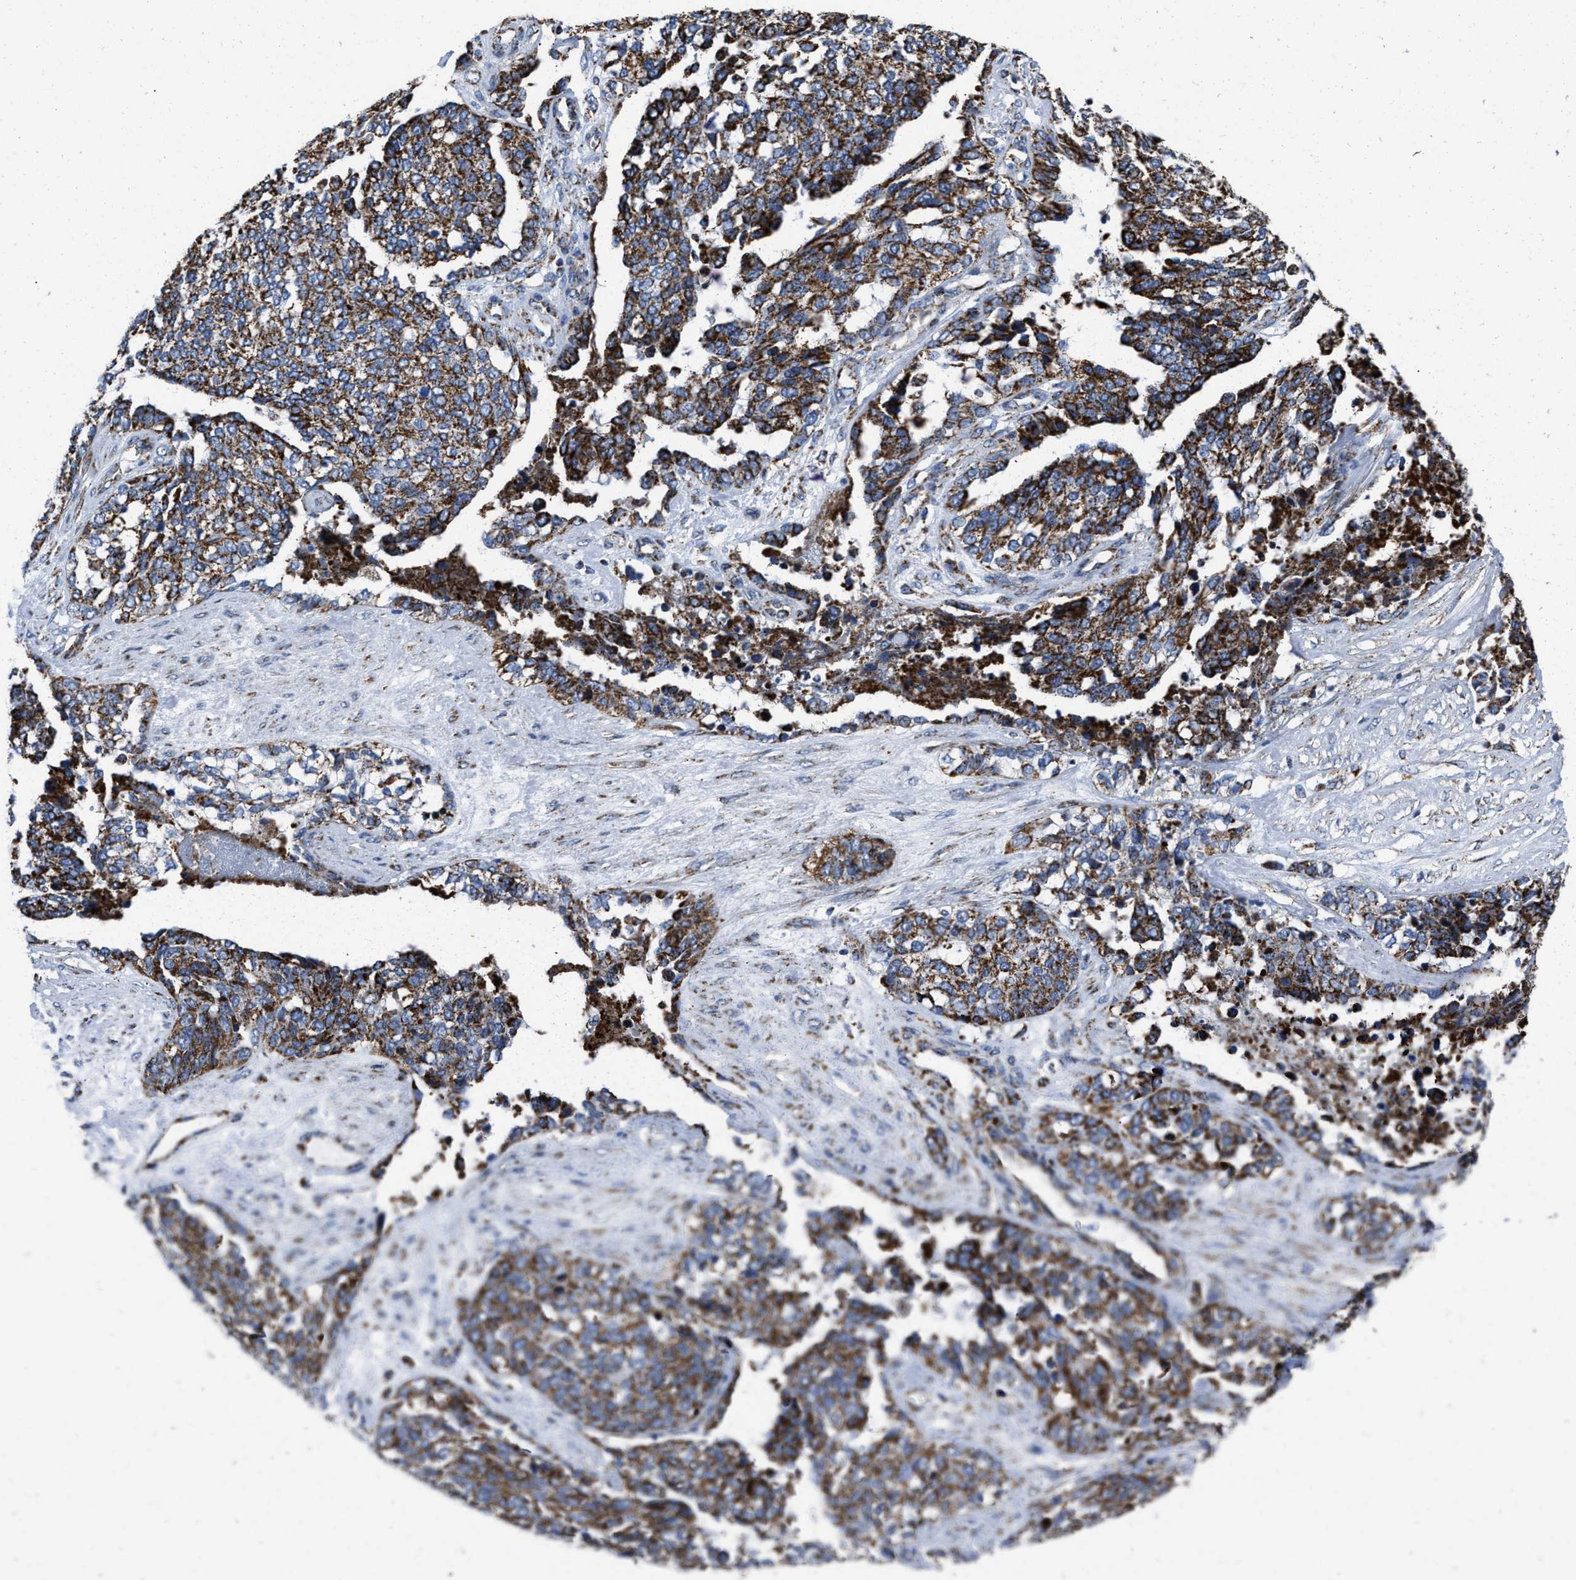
{"staining": {"intensity": "strong", "quantity": ">75%", "location": "cytoplasmic/membranous"}, "tissue": "ovarian cancer", "cell_type": "Tumor cells", "image_type": "cancer", "snomed": [{"axis": "morphology", "description": "Cystadenocarcinoma, serous, NOS"}, {"axis": "topography", "description": "Ovary"}], "caption": "Approximately >75% of tumor cells in ovarian serous cystadenocarcinoma show strong cytoplasmic/membranous protein positivity as visualized by brown immunohistochemical staining.", "gene": "NSD3", "patient": {"sex": "female", "age": 44}}